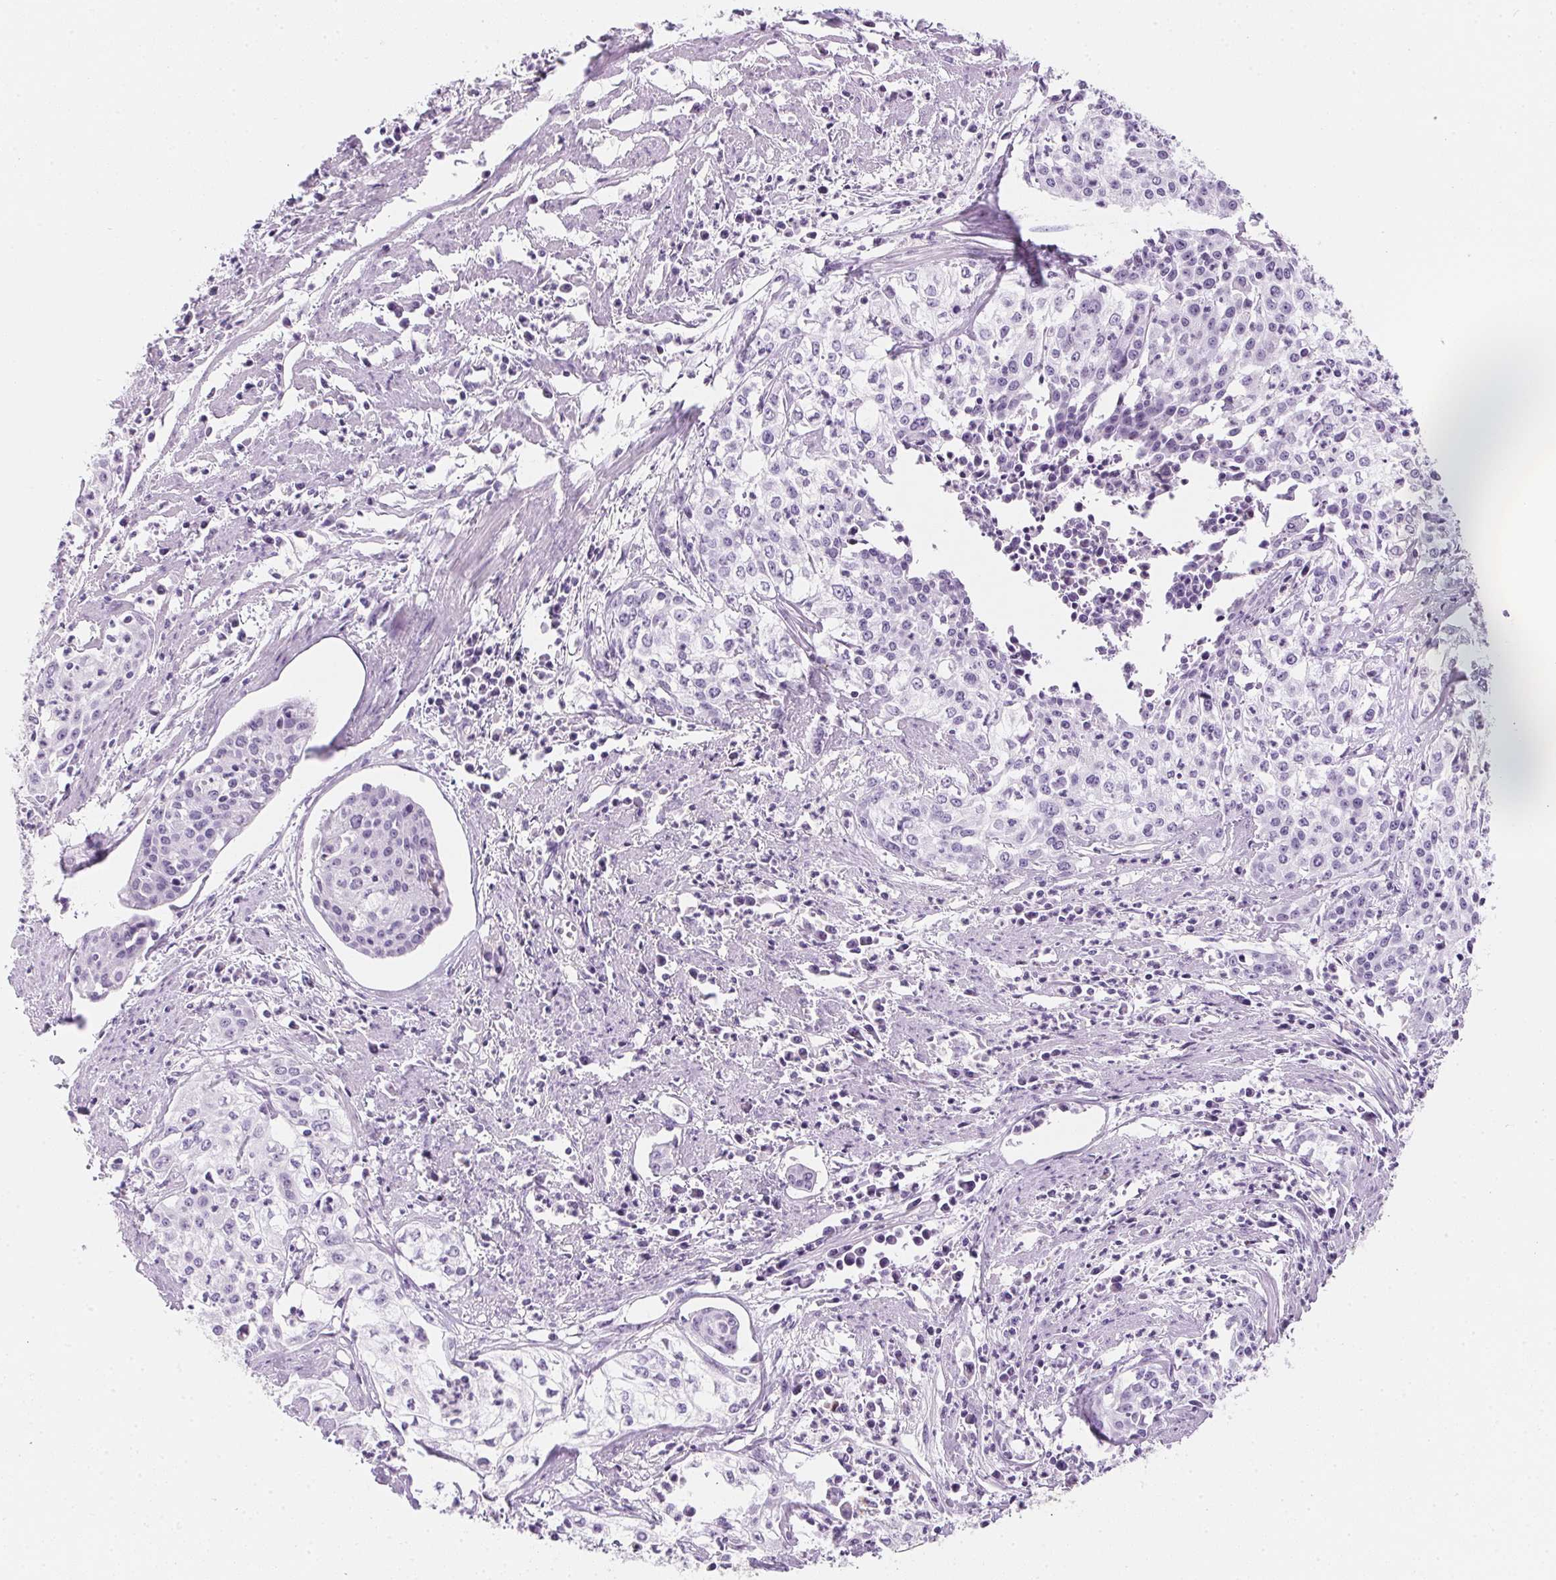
{"staining": {"intensity": "negative", "quantity": "none", "location": "none"}, "tissue": "cervical cancer", "cell_type": "Tumor cells", "image_type": "cancer", "snomed": [{"axis": "morphology", "description": "Squamous cell carcinoma, NOS"}, {"axis": "topography", "description": "Cervix"}], "caption": "High magnification brightfield microscopy of squamous cell carcinoma (cervical) stained with DAB (3,3'-diaminobenzidine) (brown) and counterstained with hematoxylin (blue): tumor cells show no significant expression.", "gene": "AQP5", "patient": {"sex": "female", "age": 39}}